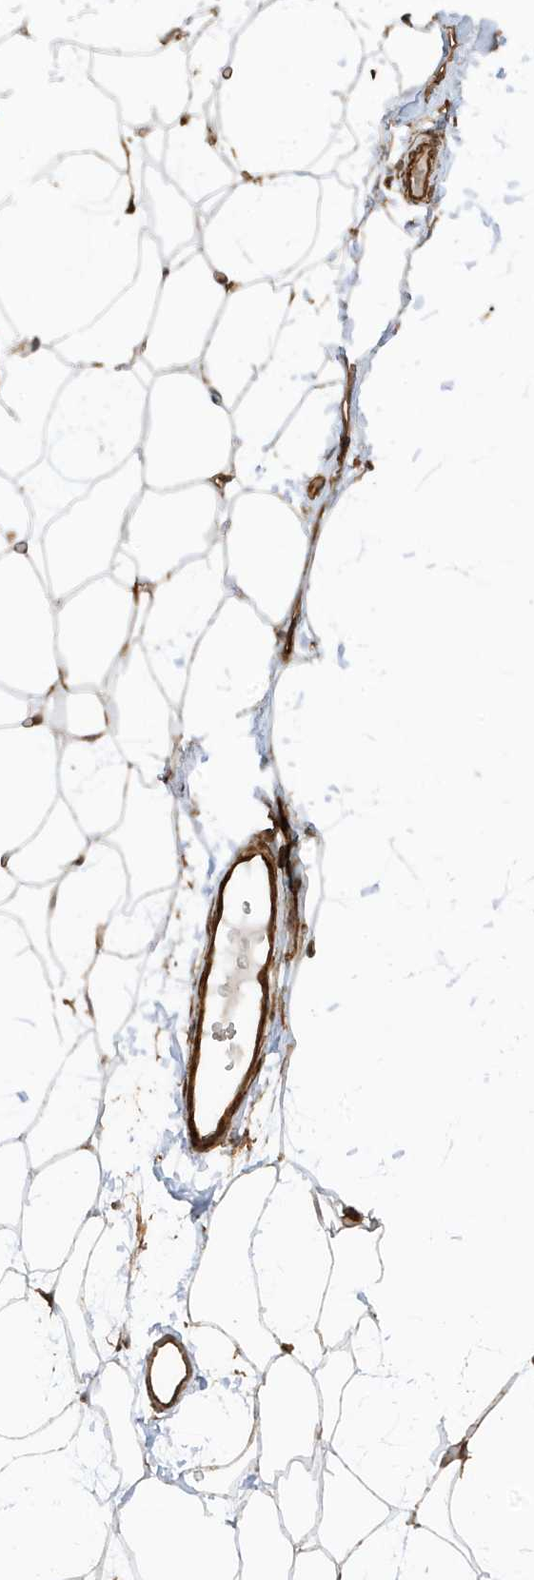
{"staining": {"intensity": "weak", "quantity": ">75%", "location": "cytoplasmic/membranous"}, "tissue": "adipose tissue", "cell_type": "Adipocytes", "image_type": "normal", "snomed": [{"axis": "morphology", "description": "Normal tissue, NOS"}, {"axis": "topography", "description": "Breast"}], "caption": "Immunohistochemical staining of normal adipose tissue displays >75% levels of weak cytoplasmic/membranous protein positivity in approximately >75% of adipocytes.", "gene": "CDC42EP3", "patient": {"sex": "female", "age": 23}}